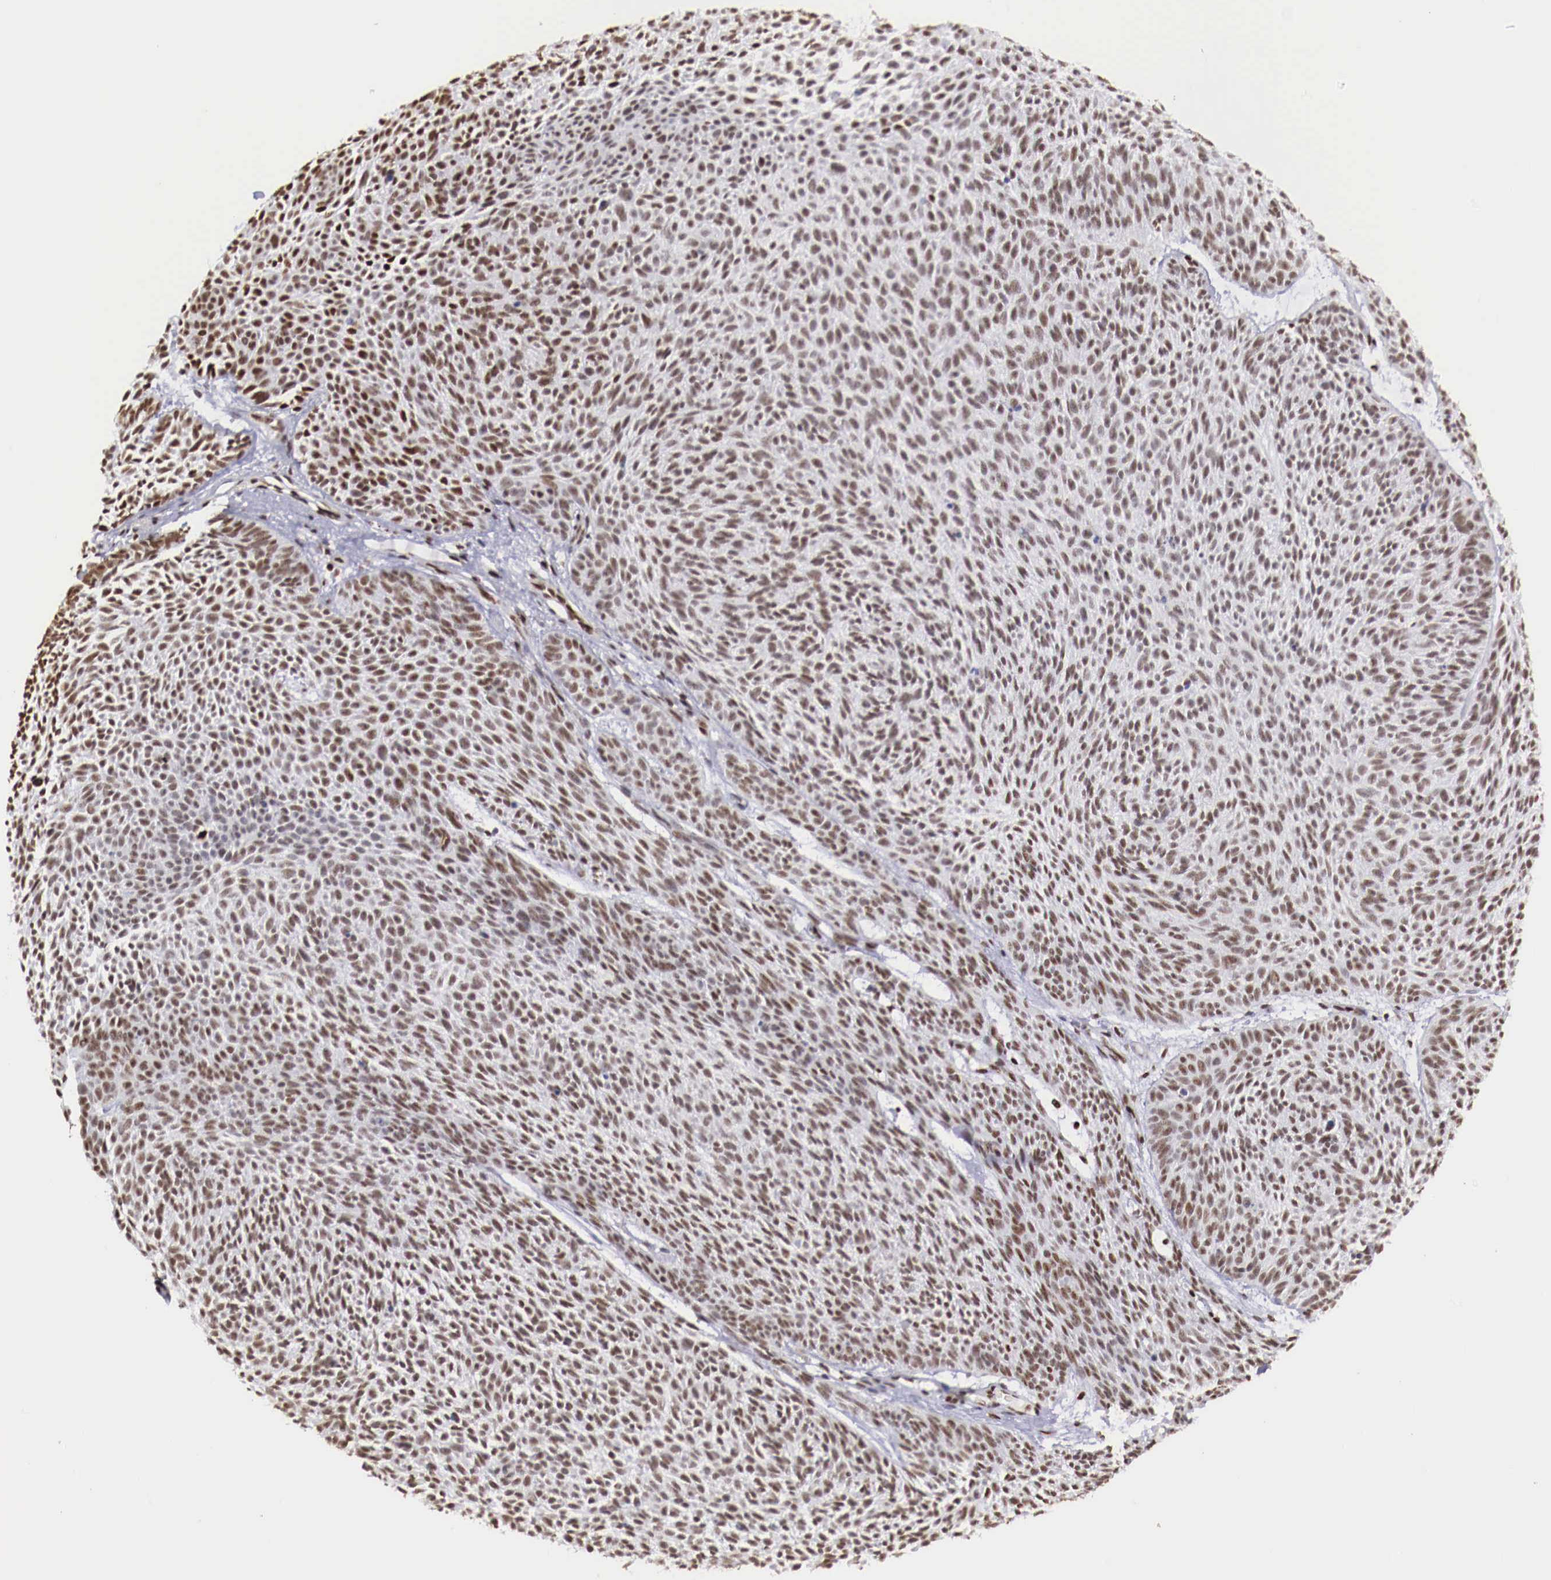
{"staining": {"intensity": "moderate", "quantity": ">75%", "location": "nuclear"}, "tissue": "skin cancer", "cell_type": "Tumor cells", "image_type": "cancer", "snomed": [{"axis": "morphology", "description": "Basal cell carcinoma"}, {"axis": "topography", "description": "Skin"}], "caption": "A high-resolution micrograph shows immunohistochemistry (IHC) staining of skin cancer (basal cell carcinoma), which shows moderate nuclear positivity in about >75% of tumor cells. Immunohistochemistry (ihc) stains the protein in brown and the nuclei are stained blue.", "gene": "MAX", "patient": {"sex": "male", "age": 84}}